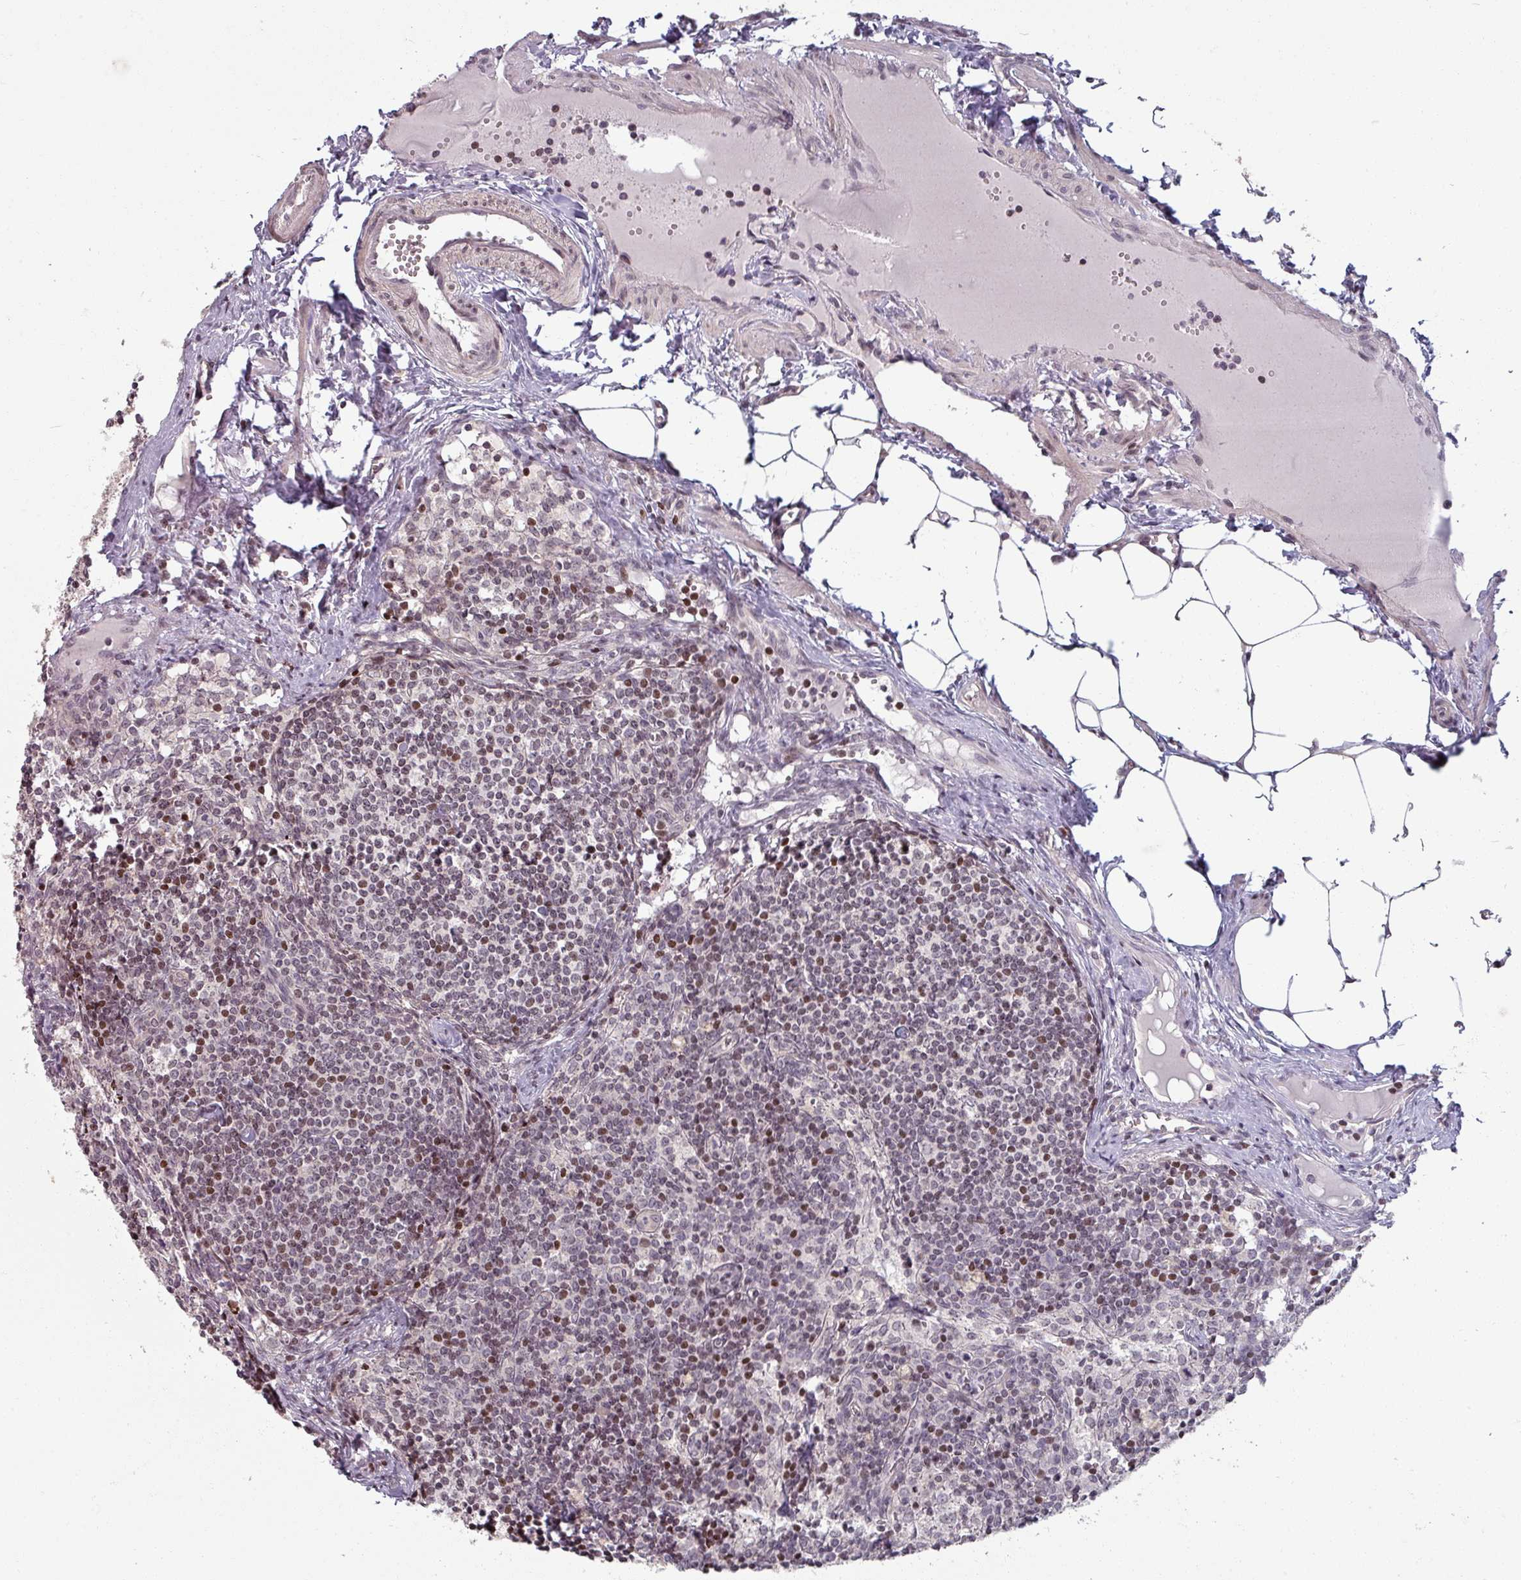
{"staining": {"intensity": "weak", "quantity": "25%-75%", "location": "nuclear"}, "tissue": "lymph node", "cell_type": "Germinal center cells", "image_type": "normal", "snomed": [{"axis": "morphology", "description": "Normal tissue, NOS"}, {"axis": "topography", "description": "Lymph node"}], "caption": "Immunohistochemical staining of benign lymph node shows low levels of weak nuclear expression in about 25%-75% of germinal center cells. (brown staining indicates protein expression, while blue staining denotes nuclei).", "gene": "NCOR1", "patient": {"sex": "female", "age": 30}}